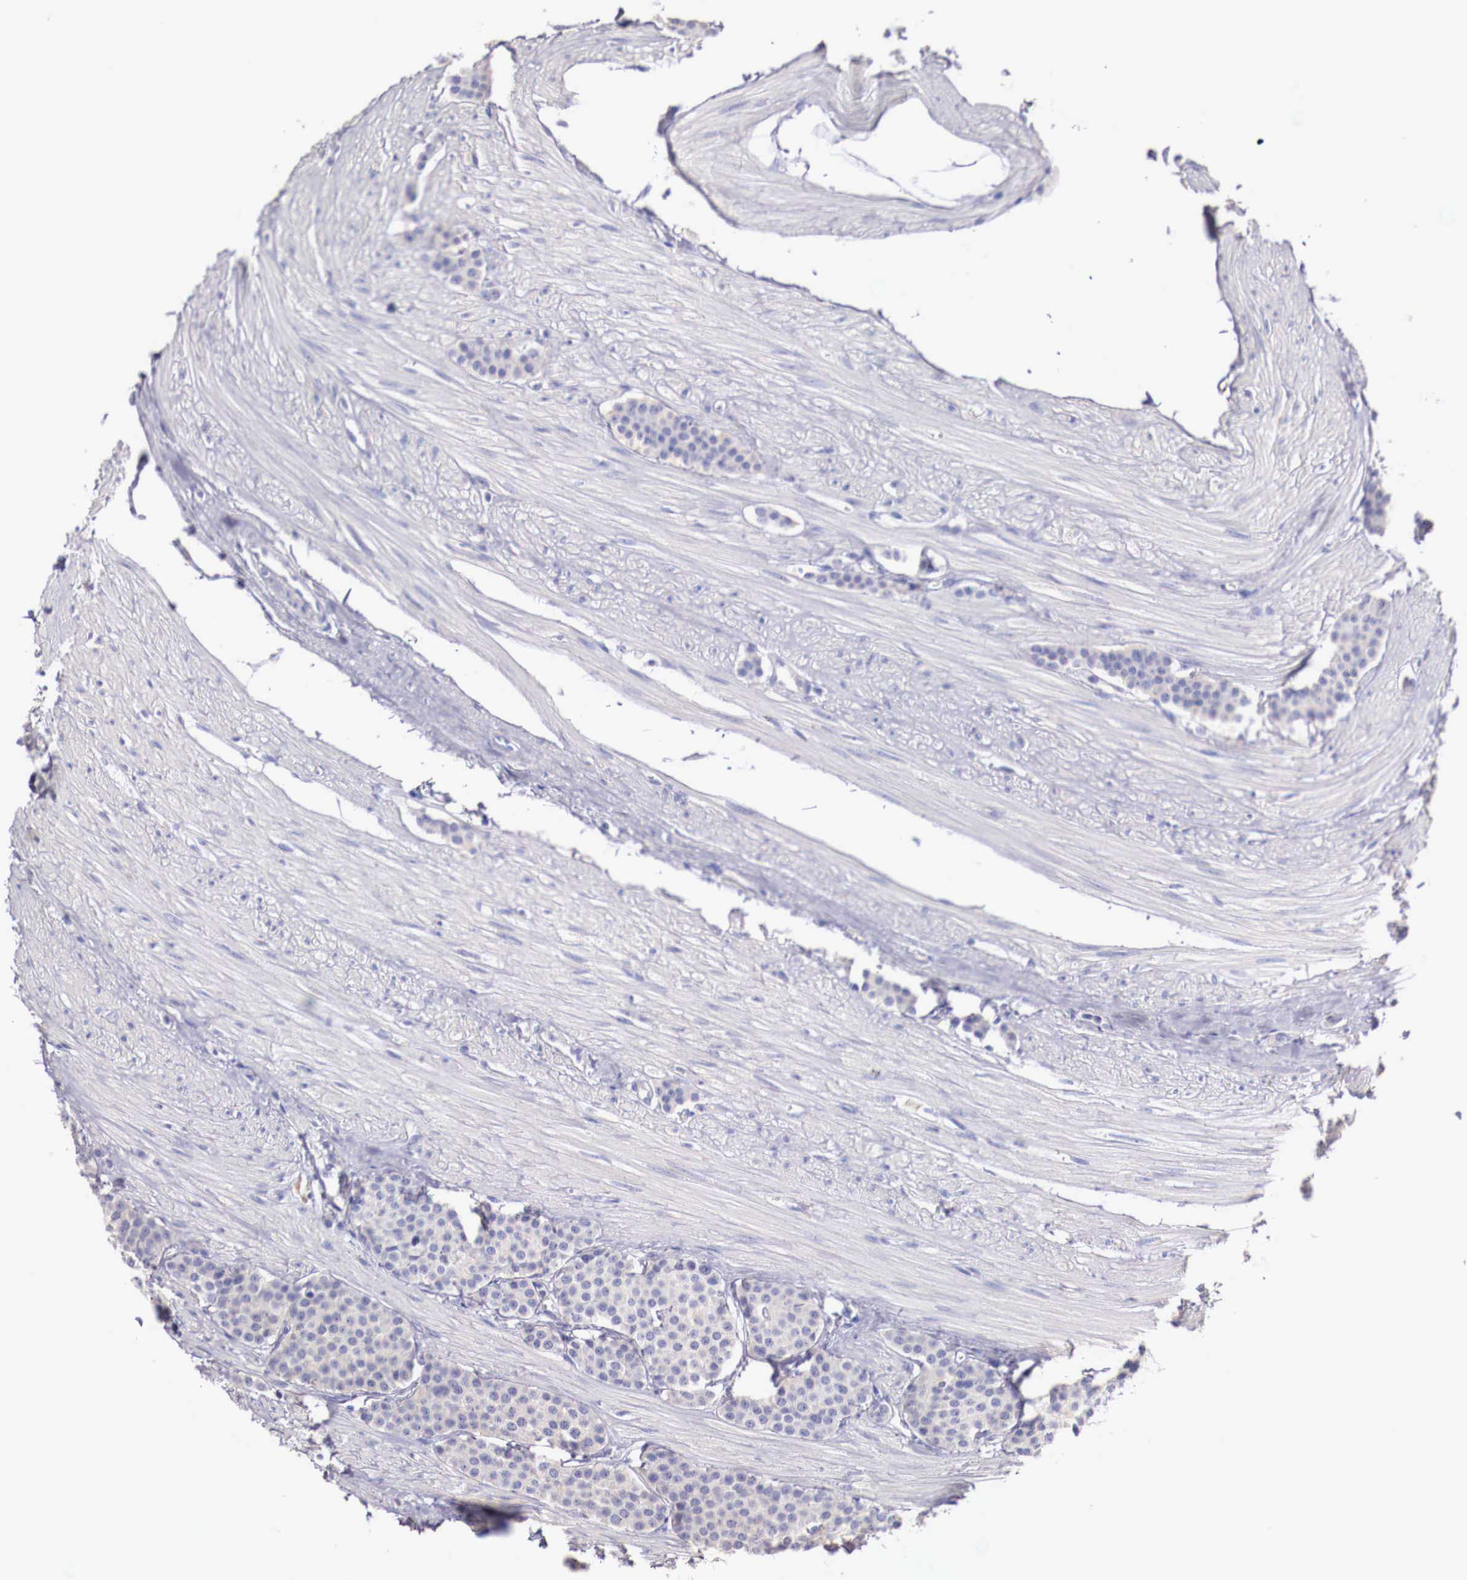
{"staining": {"intensity": "negative", "quantity": "none", "location": "none"}, "tissue": "carcinoid", "cell_type": "Tumor cells", "image_type": "cancer", "snomed": [{"axis": "morphology", "description": "Carcinoid, malignant, NOS"}, {"axis": "topography", "description": "Small intestine"}], "caption": "Human malignant carcinoid stained for a protein using immunohistochemistry (IHC) exhibits no expression in tumor cells.", "gene": "PITPNA", "patient": {"sex": "male", "age": 60}}